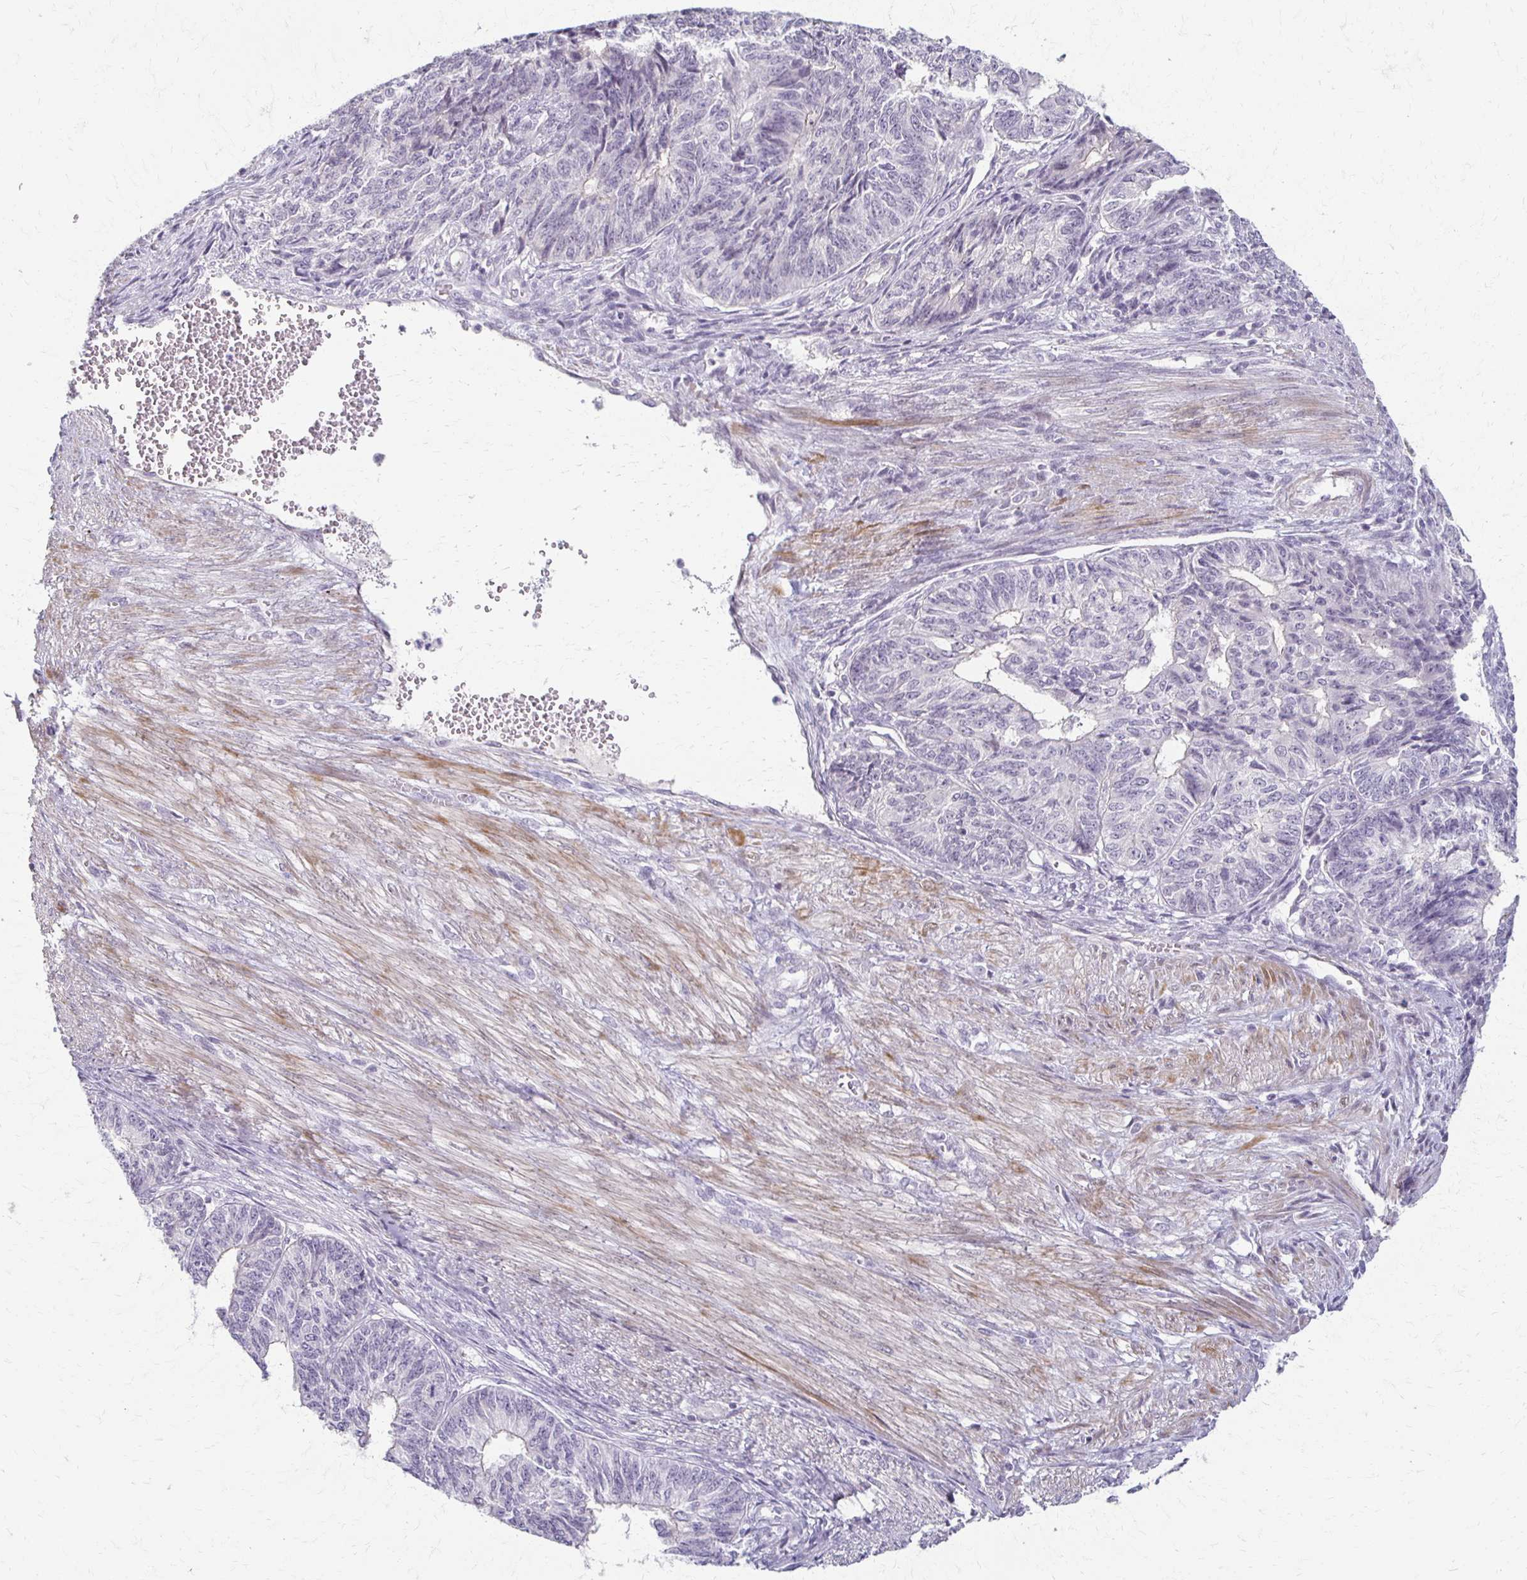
{"staining": {"intensity": "negative", "quantity": "none", "location": "none"}, "tissue": "endometrial cancer", "cell_type": "Tumor cells", "image_type": "cancer", "snomed": [{"axis": "morphology", "description": "Adenocarcinoma, NOS"}, {"axis": "topography", "description": "Endometrium"}], "caption": "Immunohistochemical staining of endometrial cancer reveals no significant expression in tumor cells. (DAB (3,3'-diaminobenzidine) immunohistochemistry (IHC) with hematoxylin counter stain).", "gene": "FOXO4", "patient": {"sex": "female", "age": 32}}